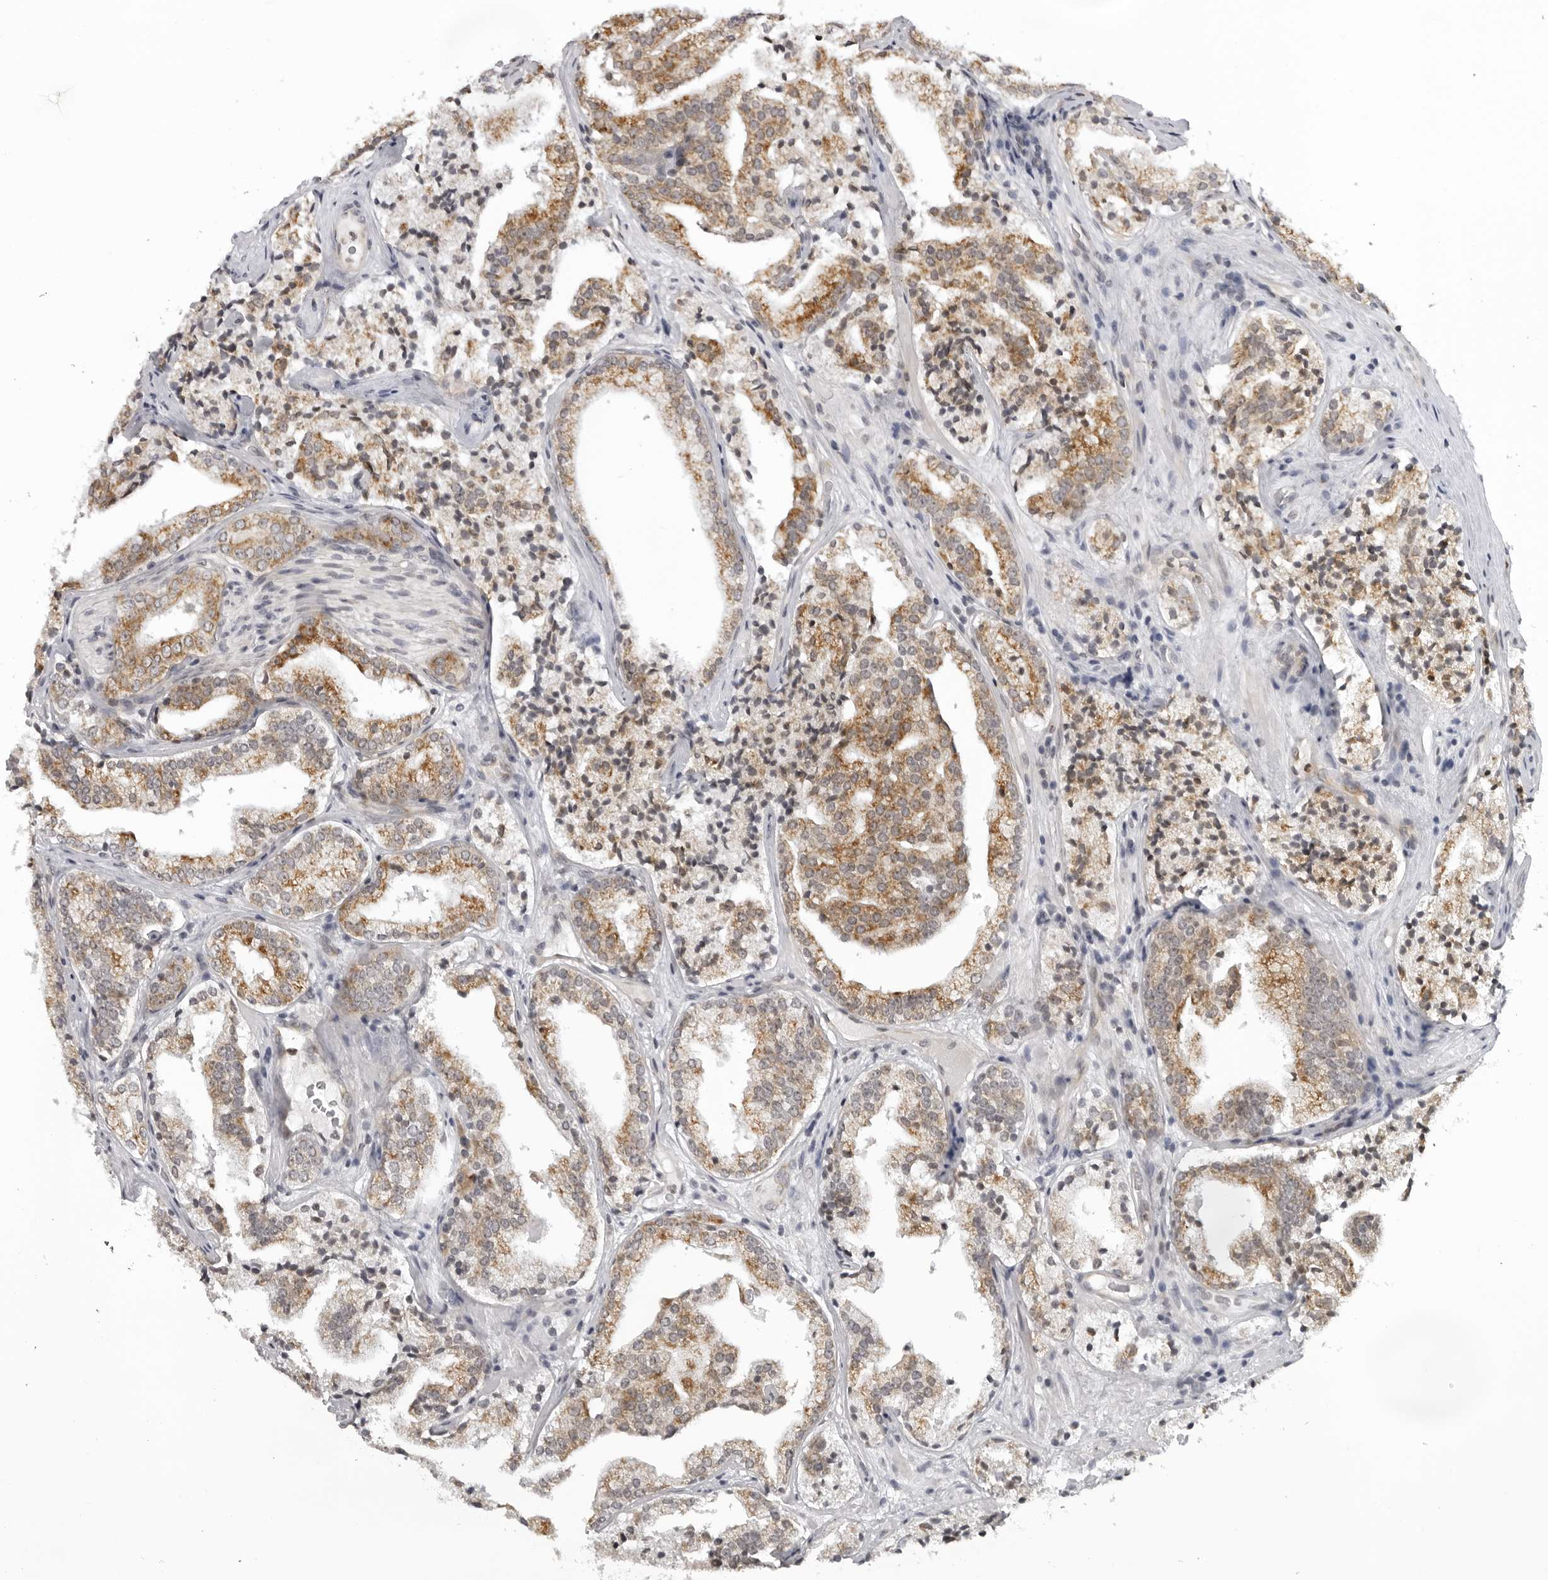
{"staining": {"intensity": "moderate", "quantity": ">75%", "location": "cytoplasmic/membranous"}, "tissue": "prostate cancer", "cell_type": "Tumor cells", "image_type": "cancer", "snomed": [{"axis": "morphology", "description": "Adenocarcinoma, High grade"}, {"axis": "topography", "description": "Prostate"}], "caption": "Human adenocarcinoma (high-grade) (prostate) stained with a brown dye demonstrates moderate cytoplasmic/membranous positive staining in approximately >75% of tumor cells.", "gene": "MRPS15", "patient": {"sex": "male", "age": 57}}